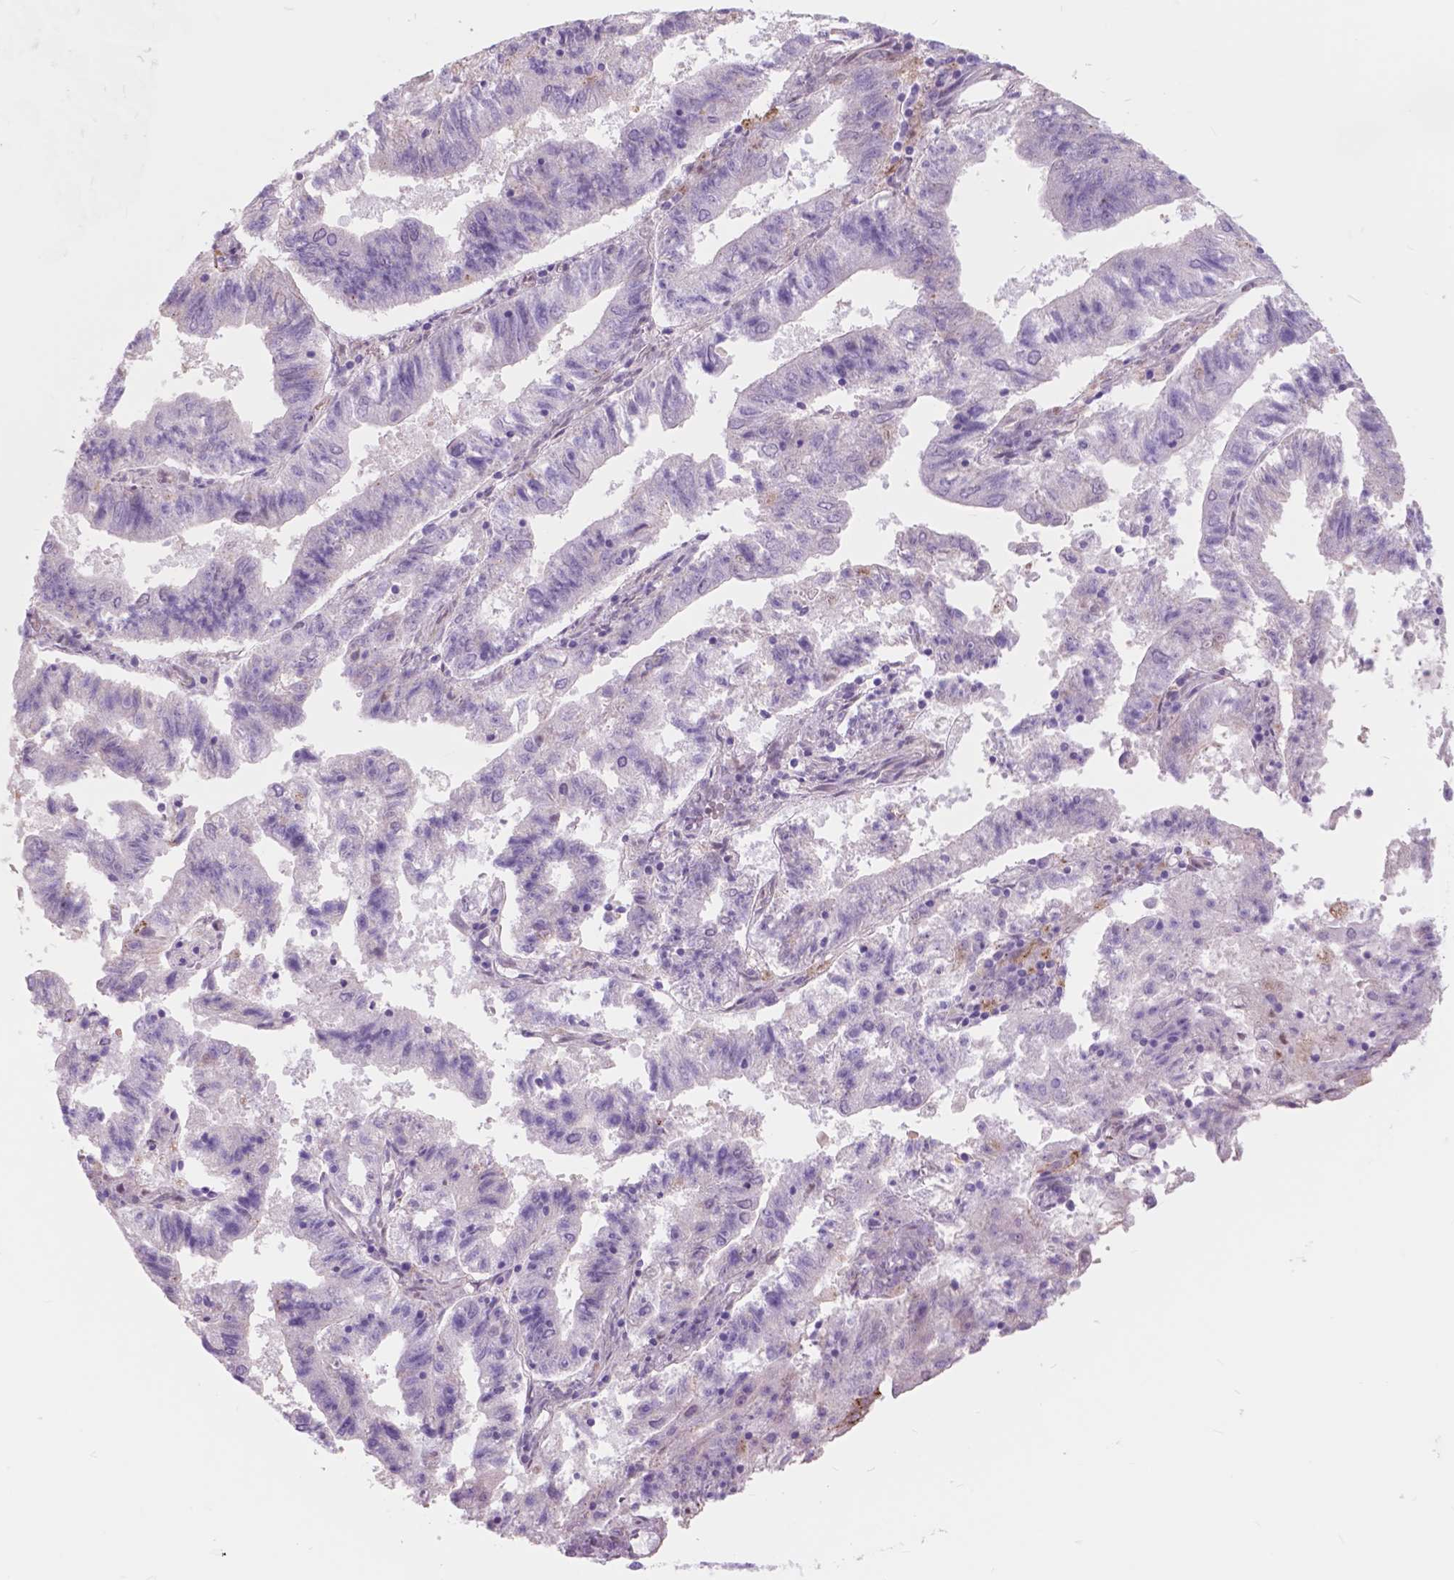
{"staining": {"intensity": "negative", "quantity": "none", "location": "none"}, "tissue": "endometrial cancer", "cell_type": "Tumor cells", "image_type": "cancer", "snomed": [{"axis": "morphology", "description": "Adenocarcinoma, NOS"}, {"axis": "topography", "description": "Endometrium"}], "caption": "Tumor cells are negative for protein expression in human endometrial cancer.", "gene": "FXYD2", "patient": {"sex": "female", "age": 82}}